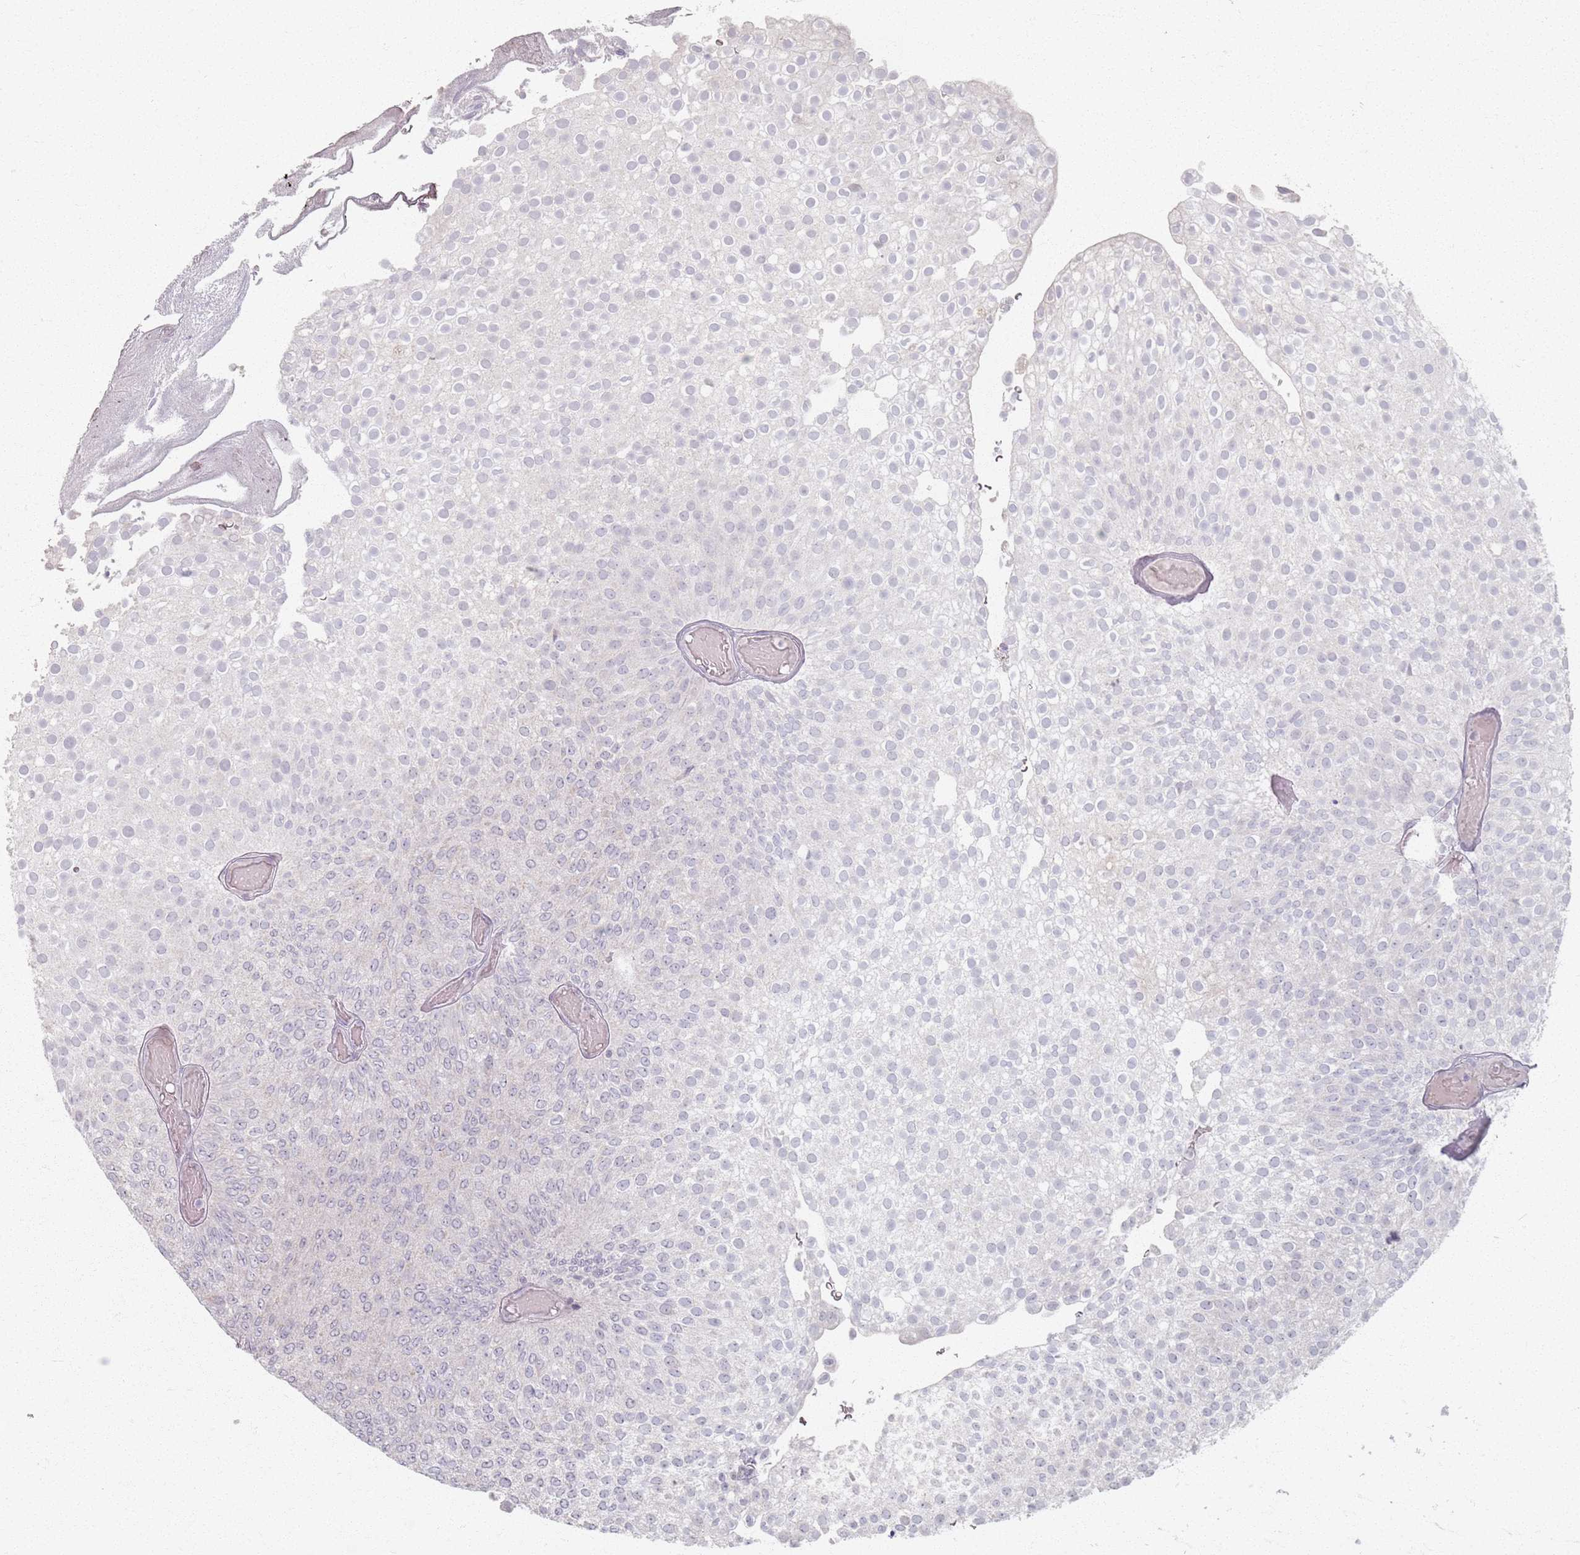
{"staining": {"intensity": "negative", "quantity": "none", "location": "none"}, "tissue": "urothelial cancer", "cell_type": "Tumor cells", "image_type": "cancer", "snomed": [{"axis": "morphology", "description": "Urothelial carcinoma, Low grade"}, {"axis": "topography", "description": "Urinary bladder"}], "caption": "DAB (3,3'-diaminobenzidine) immunohistochemical staining of human urothelial cancer demonstrates no significant positivity in tumor cells.", "gene": "PKD2L2", "patient": {"sex": "male", "age": 78}}